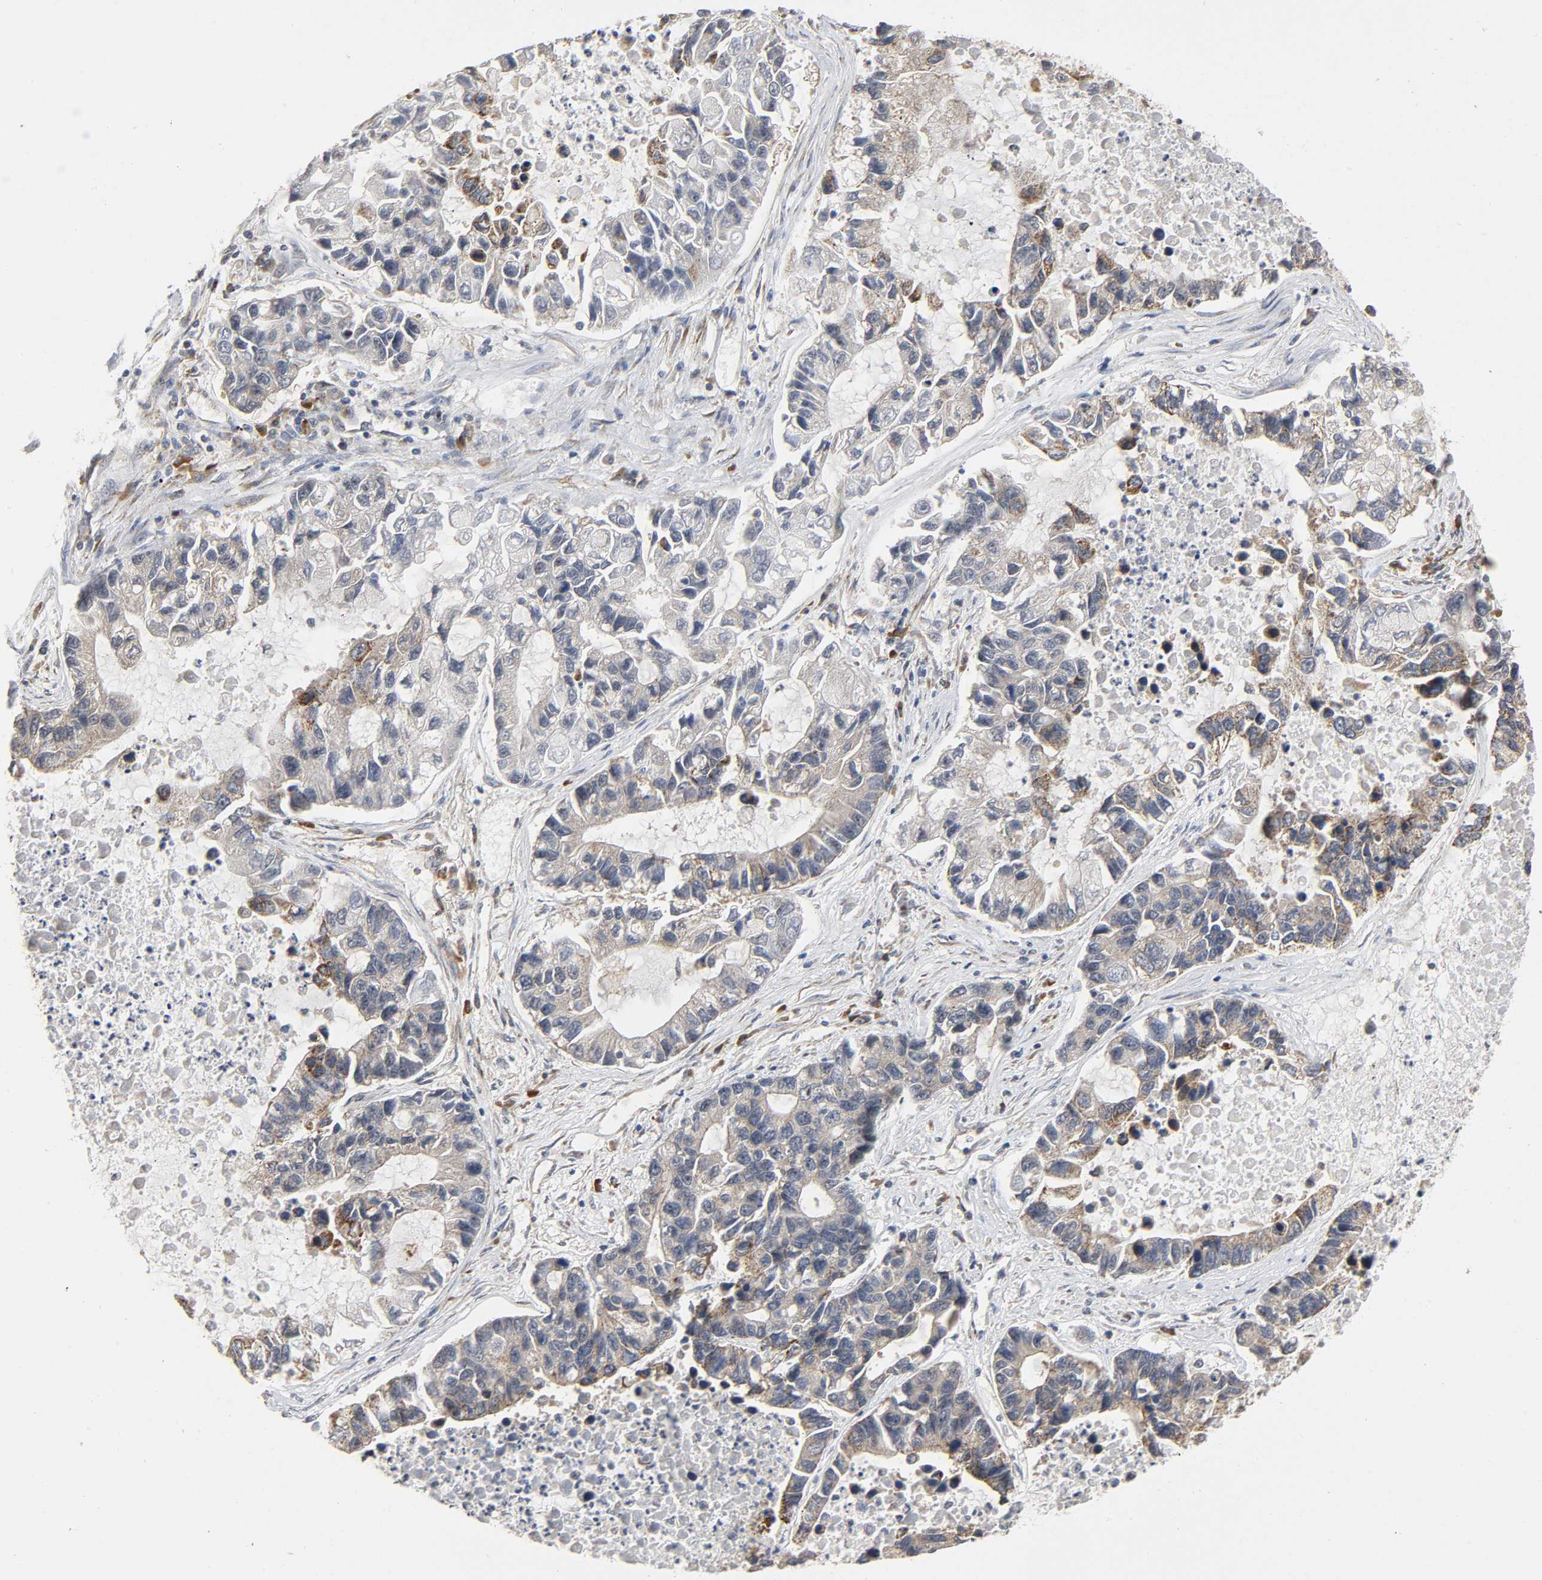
{"staining": {"intensity": "moderate", "quantity": ">75%", "location": "cytoplasmic/membranous"}, "tissue": "lung cancer", "cell_type": "Tumor cells", "image_type": "cancer", "snomed": [{"axis": "morphology", "description": "Adenocarcinoma, NOS"}, {"axis": "topography", "description": "Lung"}], "caption": "Lung cancer (adenocarcinoma) stained with a protein marker reveals moderate staining in tumor cells.", "gene": "SLC30A9", "patient": {"sex": "female", "age": 51}}